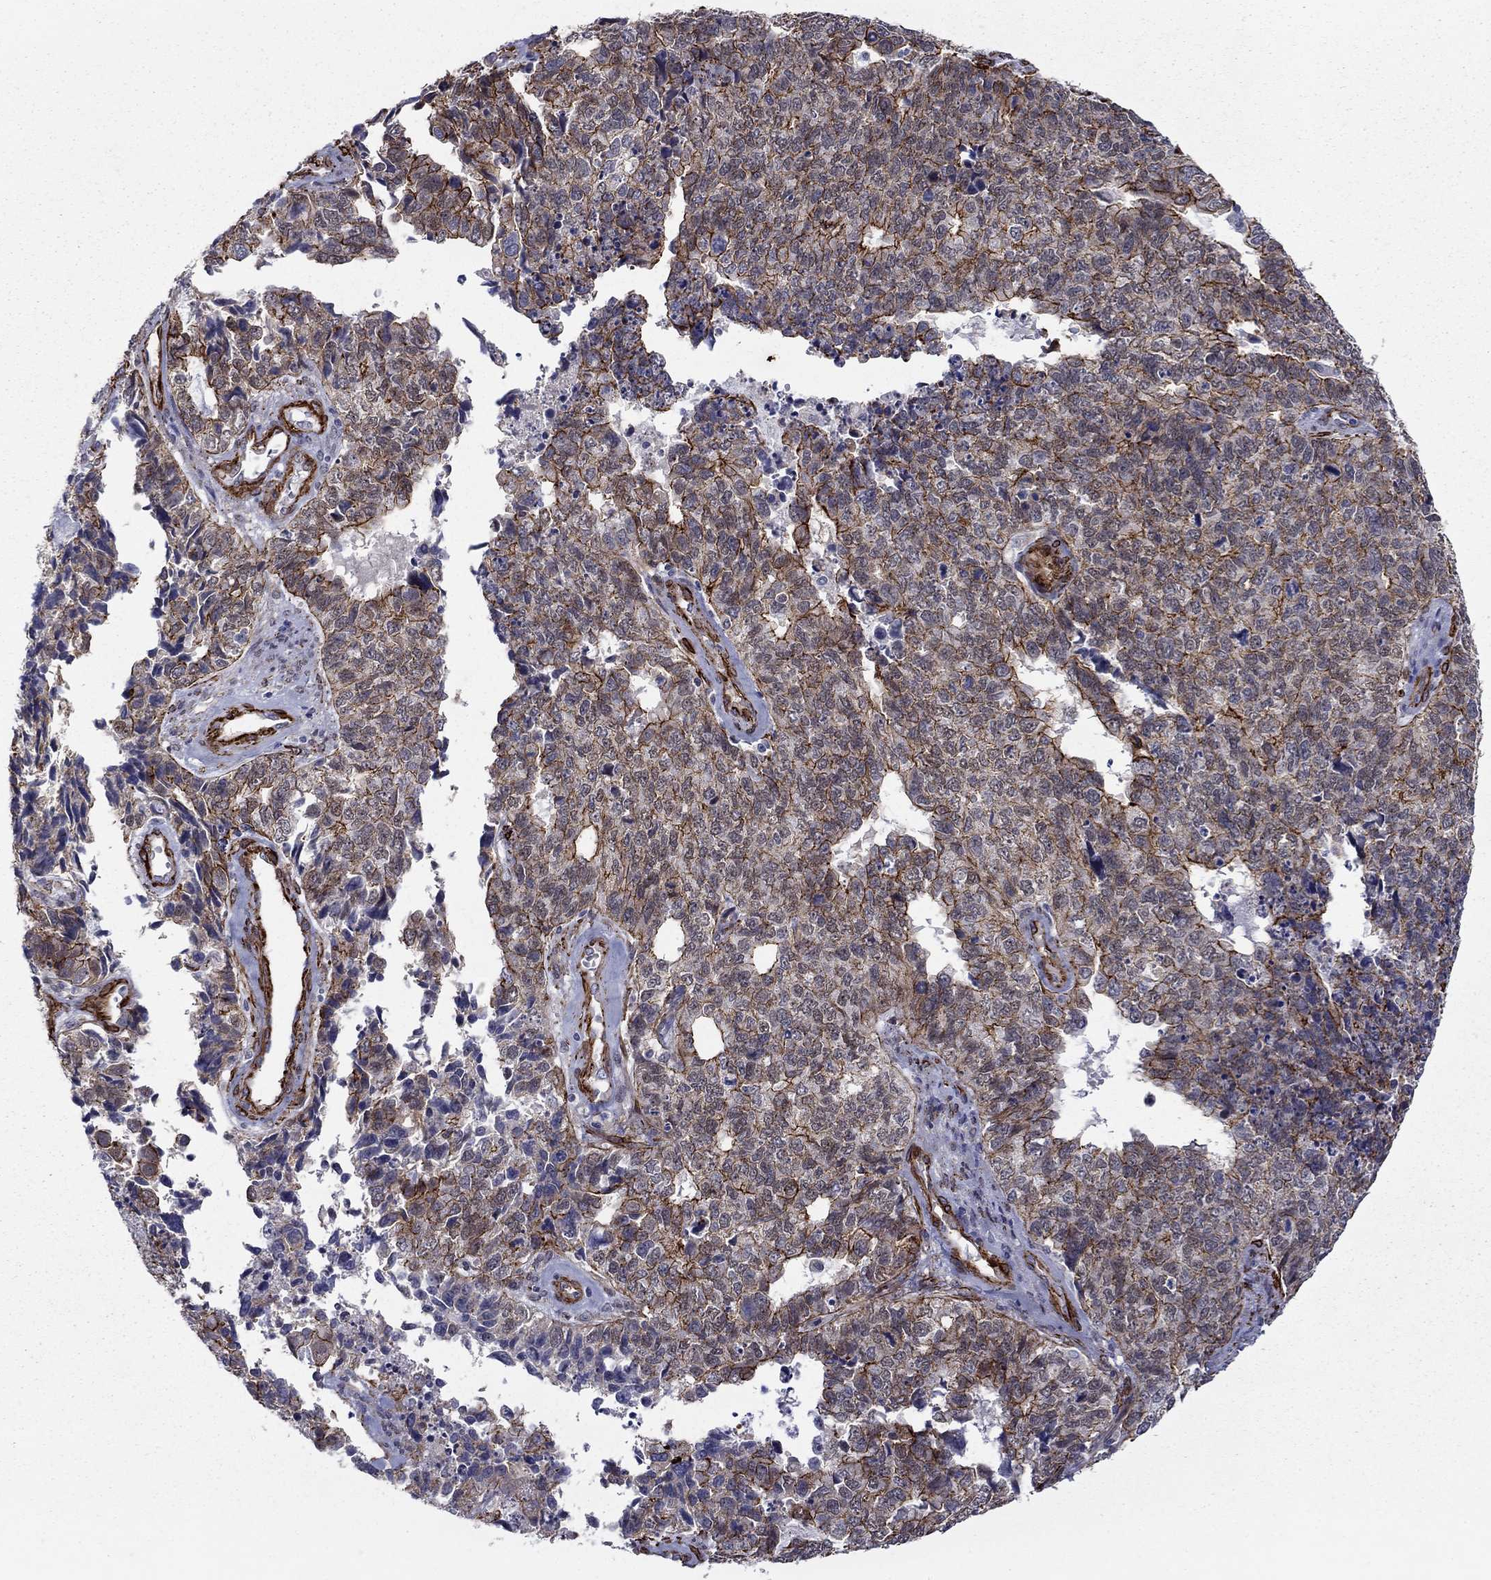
{"staining": {"intensity": "strong", "quantity": "<25%", "location": "cytoplasmic/membranous"}, "tissue": "cervical cancer", "cell_type": "Tumor cells", "image_type": "cancer", "snomed": [{"axis": "morphology", "description": "Squamous cell carcinoma, NOS"}, {"axis": "topography", "description": "Cervix"}], "caption": "Protein analysis of squamous cell carcinoma (cervical) tissue shows strong cytoplasmic/membranous positivity in approximately <25% of tumor cells.", "gene": "KRBA1", "patient": {"sex": "female", "age": 63}}